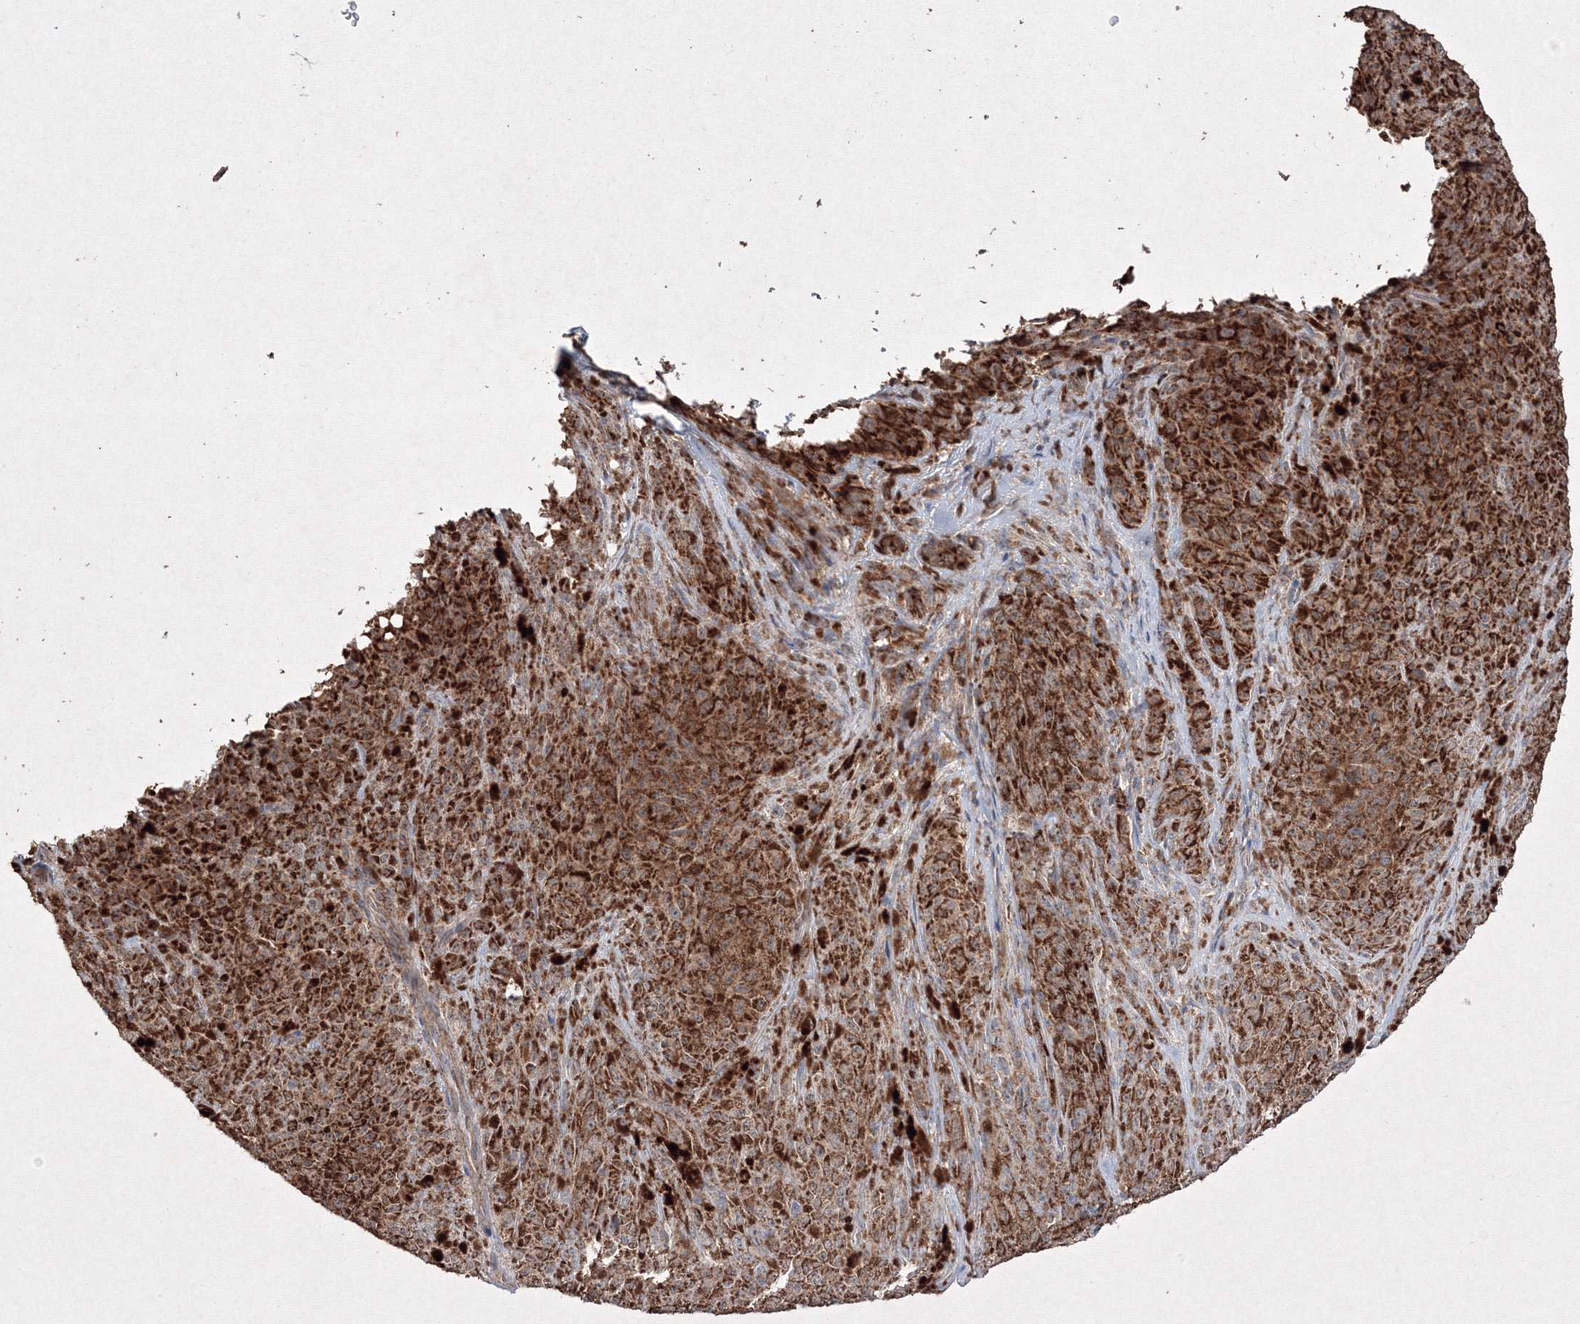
{"staining": {"intensity": "strong", "quantity": ">75%", "location": "cytoplasmic/membranous"}, "tissue": "melanoma", "cell_type": "Tumor cells", "image_type": "cancer", "snomed": [{"axis": "morphology", "description": "Malignant melanoma, NOS"}, {"axis": "topography", "description": "Skin"}], "caption": "The photomicrograph demonstrates immunohistochemical staining of melanoma. There is strong cytoplasmic/membranous expression is present in approximately >75% of tumor cells. Ihc stains the protein of interest in brown and the nuclei are stained blue.", "gene": "GRSF1", "patient": {"sex": "female", "age": 82}}